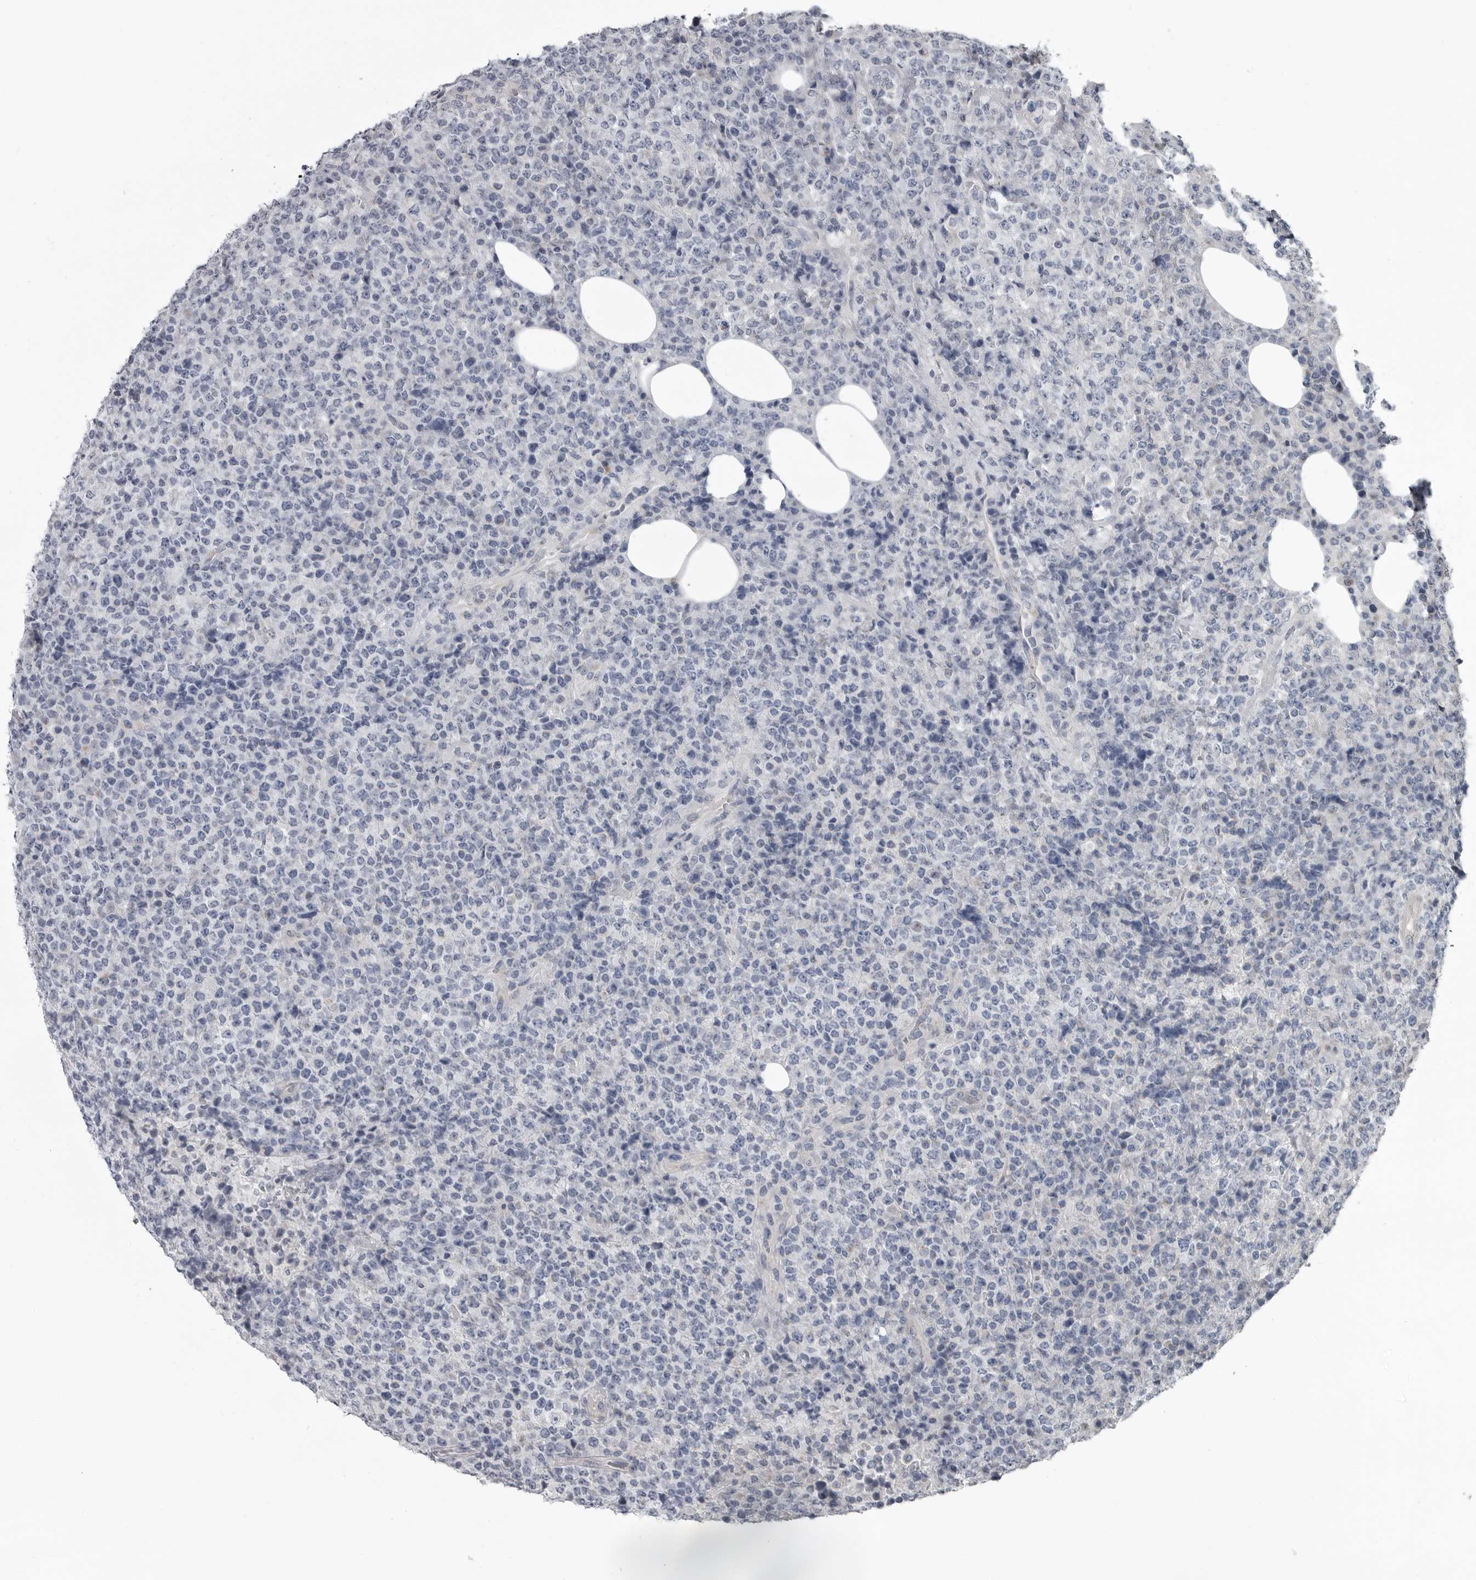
{"staining": {"intensity": "negative", "quantity": "none", "location": "none"}, "tissue": "lymphoma", "cell_type": "Tumor cells", "image_type": "cancer", "snomed": [{"axis": "morphology", "description": "Malignant lymphoma, non-Hodgkin's type, High grade"}, {"axis": "topography", "description": "Lymph node"}], "caption": "There is no significant expression in tumor cells of lymphoma.", "gene": "MYOC", "patient": {"sex": "male", "age": 13}}